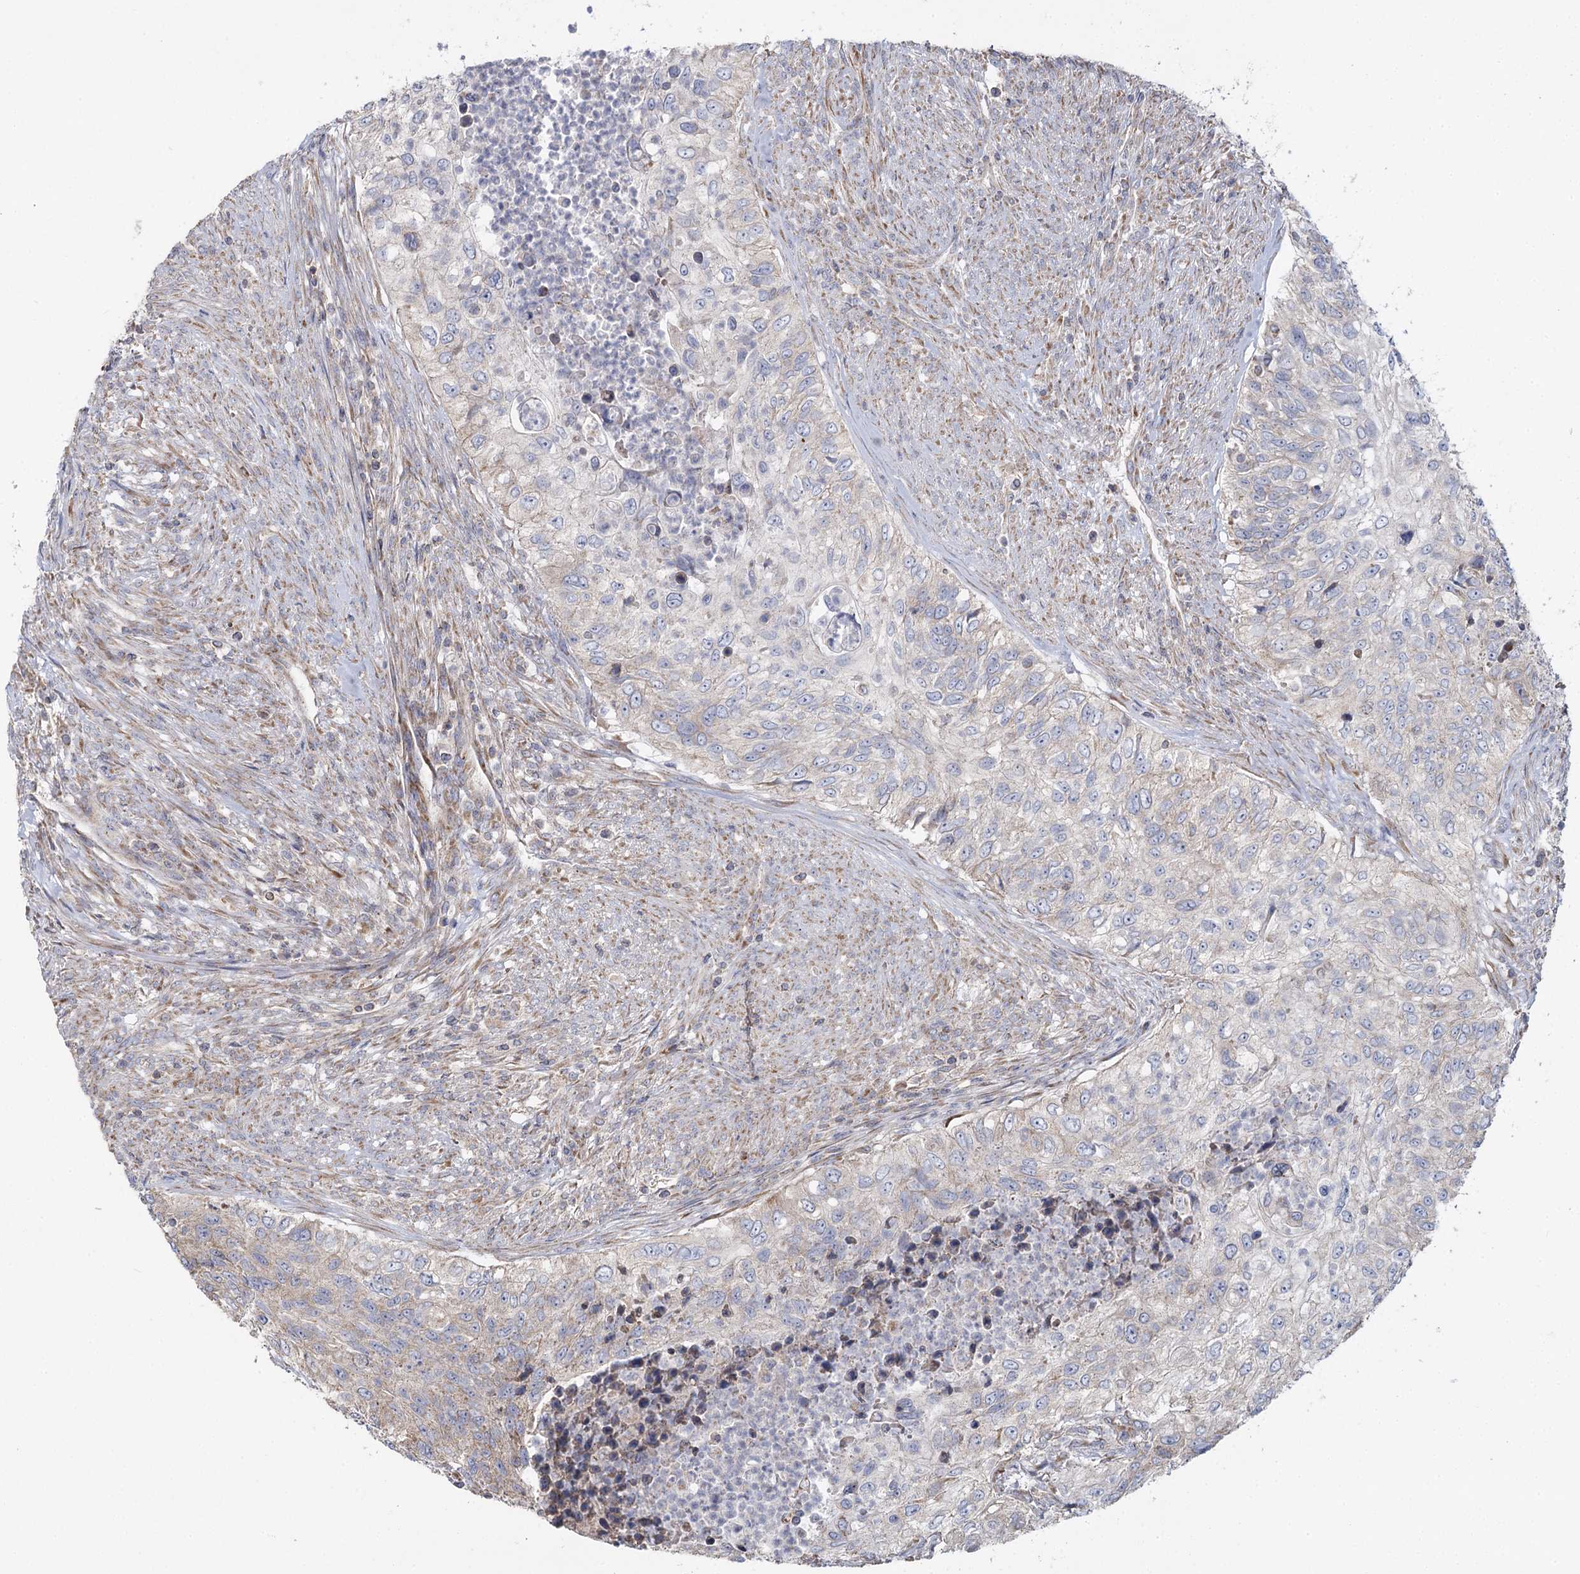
{"staining": {"intensity": "negative", "quantity": "none", "location": "none"}, "tissue": "urothelial cancer", "cell_type": "Tumor cells", "image_type": "cancer", "snomed": [{"axis": "morphology", "description": "Urothelial carcinoma, High grade"}, {"axis": "topography", "description": "Urinary bladder"}], "caption": "This is an immunohistochemistry (IHC) micrograph of urothelial cancer. There is no staining in tumor cells.", "gene": "ACOX2", "patient": {"sex": "female", "age": 60}}